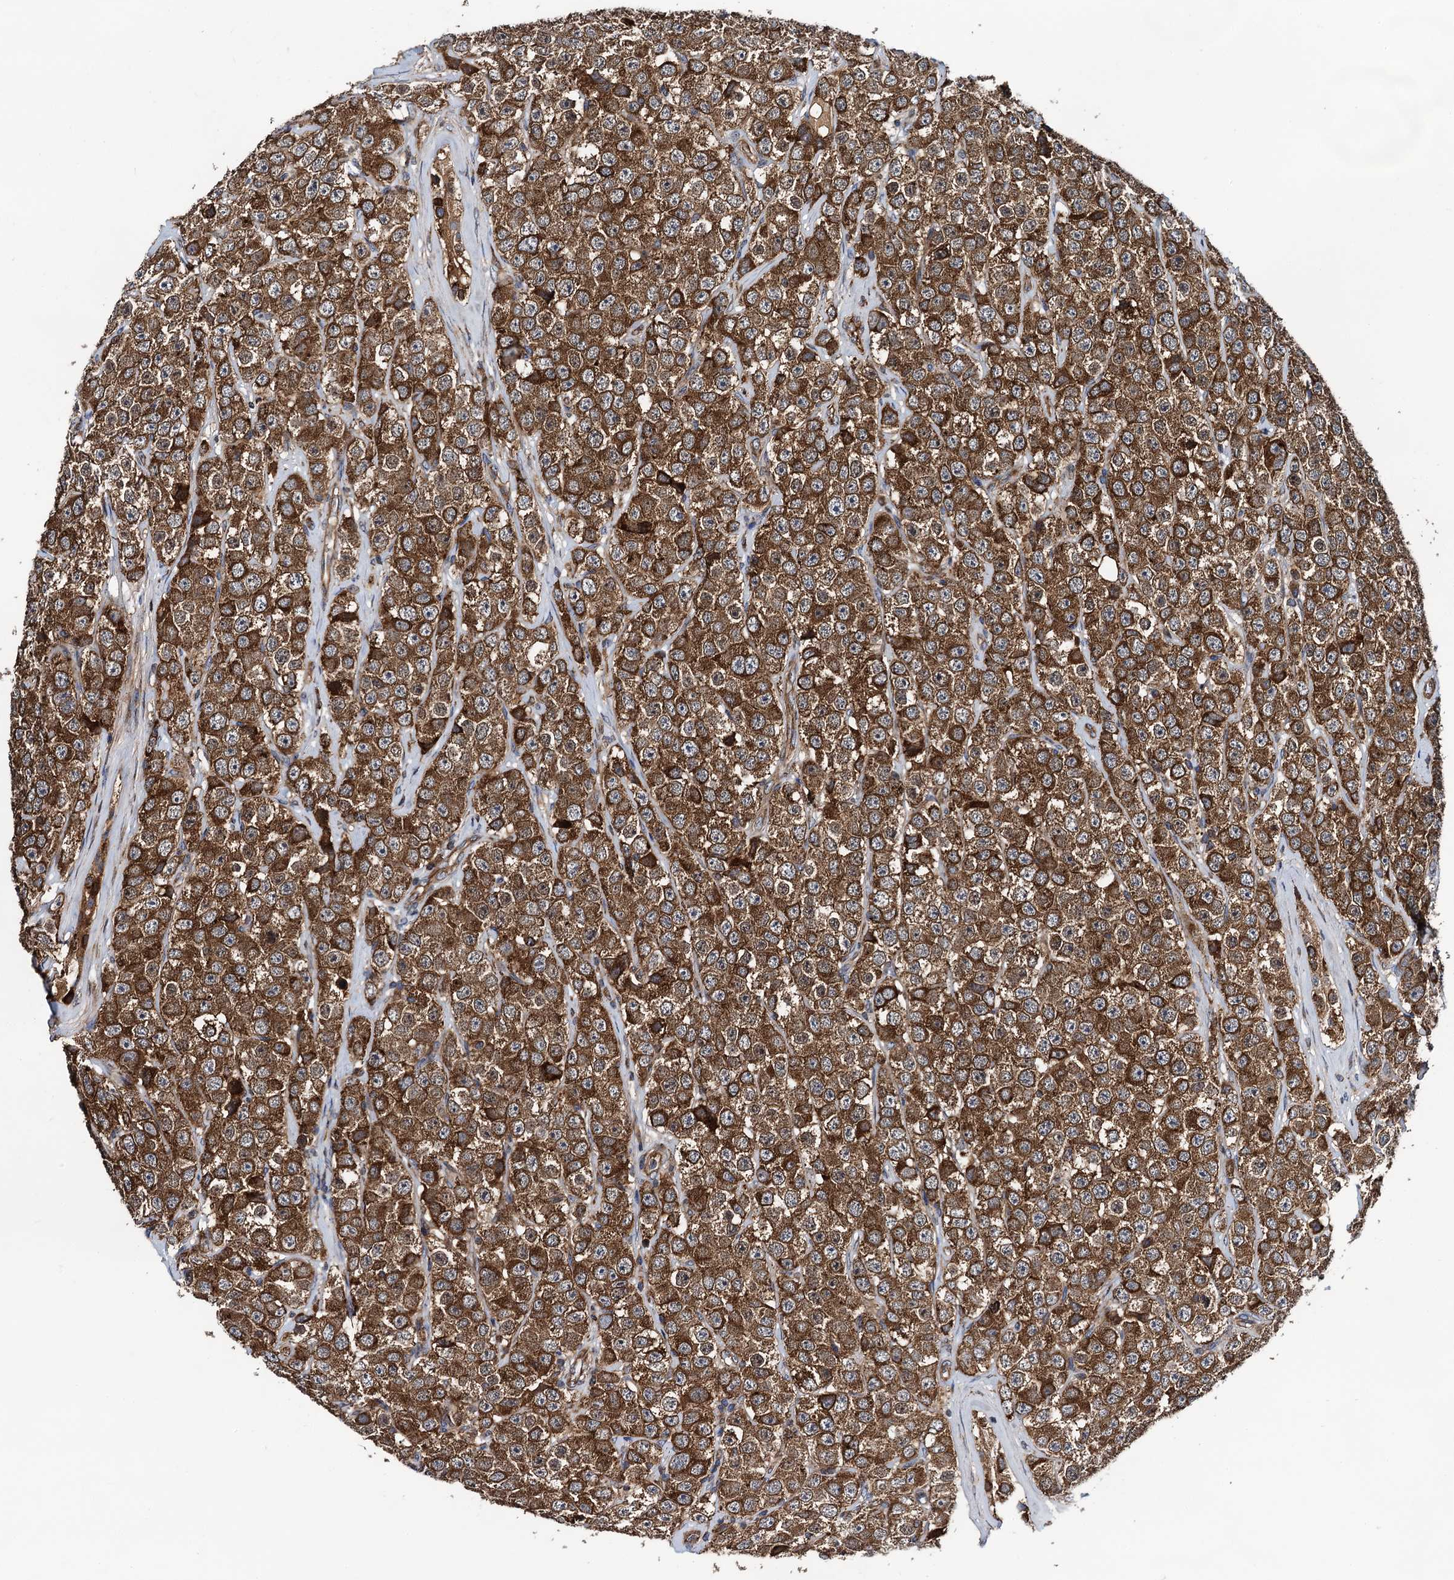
{"staining": {"intensity": "strong", "quantity": ">75%", "location": "cytoplasmic/membranous"}, "tissue": "testis cancer", "cell_type": "Tumor cells", "image_type": "cancer", "snomed": [{"axis": "morphology", "description": "Seminoma, NOS"}, {"axis": "topography", "description": "Testis"}], "caption": "A brown stain labels strong cytoplasmic/membranous positivity of a protein in human testis seminoma tumor cells.", "gene": "NEK1", "patient": {"sex": "male", "age": 28}}